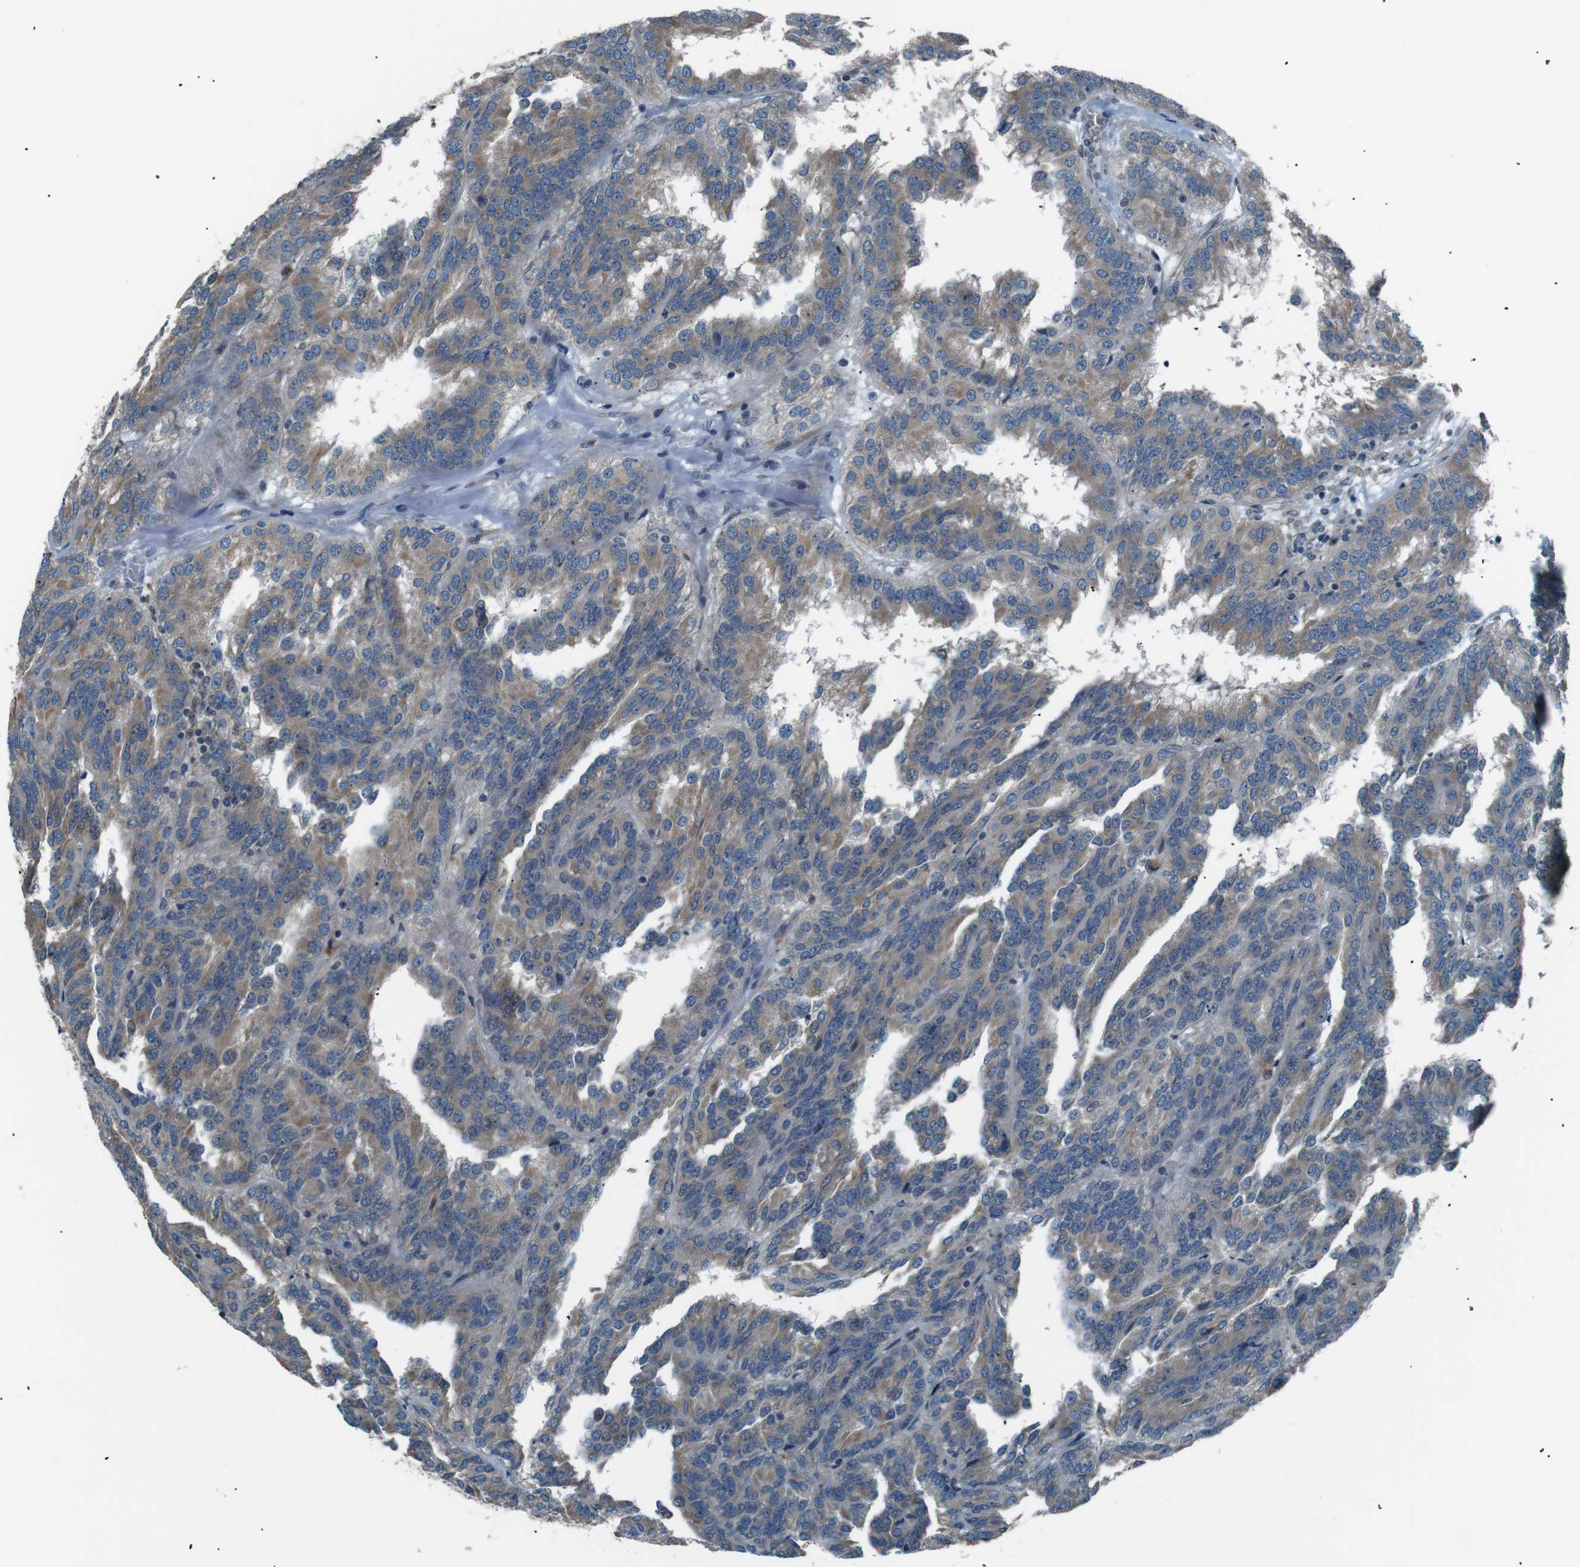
{"staining": {"intensity": "moderate", "quantity": ">75%", "location": "cytoplasmic/membranous"}, "tissue": "renal cancer", "cell_type": "Tumor cells", "image_type": "cancer", "snomed": [{"axis": "morphology", "description": "Adenocarcinoma, NOS"}, {"axis": "topography", "description": "Kidney"}], "caption": "IHC (DAB (3,3'-diaminobenzidine)) staining of renal cancer (adenocarcinoma) displays moderate cytoplasmic/membranous protein staining in about >75% of tumor cells. The staining was performed using DAB (3,3'-diaminobenzidine) to visualize the protein expression in brown, while the nuclei were stained in blue with hematoxylin (Magnification: 20x).", "gene": "SIGMAR1", "patient": {"sex": "male", "age": 46}}